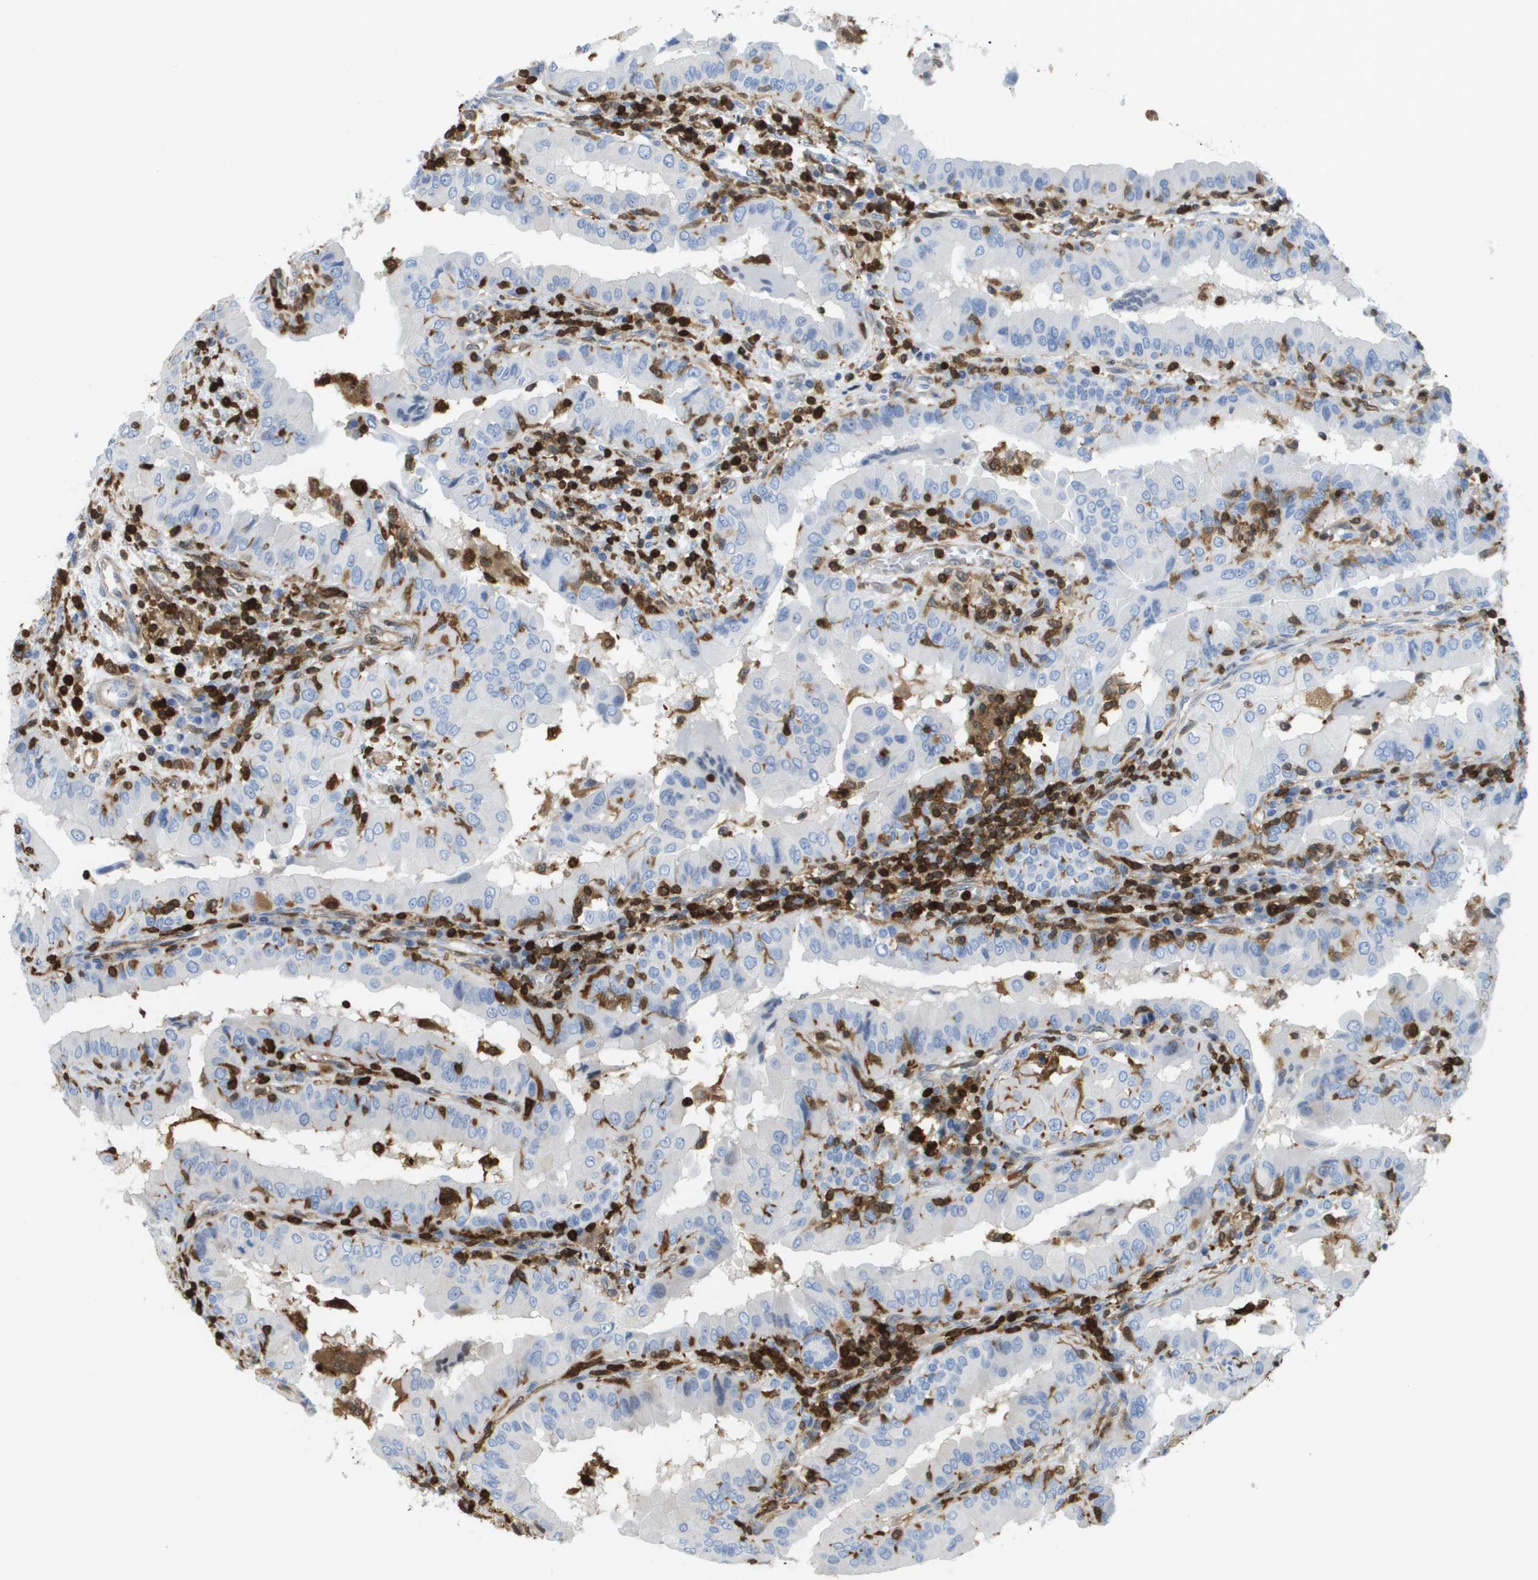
{"staining": {"intensity": "negative", "quantity": "none", "location": "none"}, "tissue": "thyroid cancer", "cell_type": "Tumor cells", "image_type": "cancer", "snomed": [{"axis": "morphology", "description": "Papillary adenocarcinoma, NOS"}, {"axis": "topography", "description": "Thyroid gland"}], "caption": "IHC image of neoplastic tissue: thyroid cancer stained with DAB shows no significant protein positivity in tumor cells.", "gene": "DOCK5", "patient": {"sex": "male", "age": 33}}